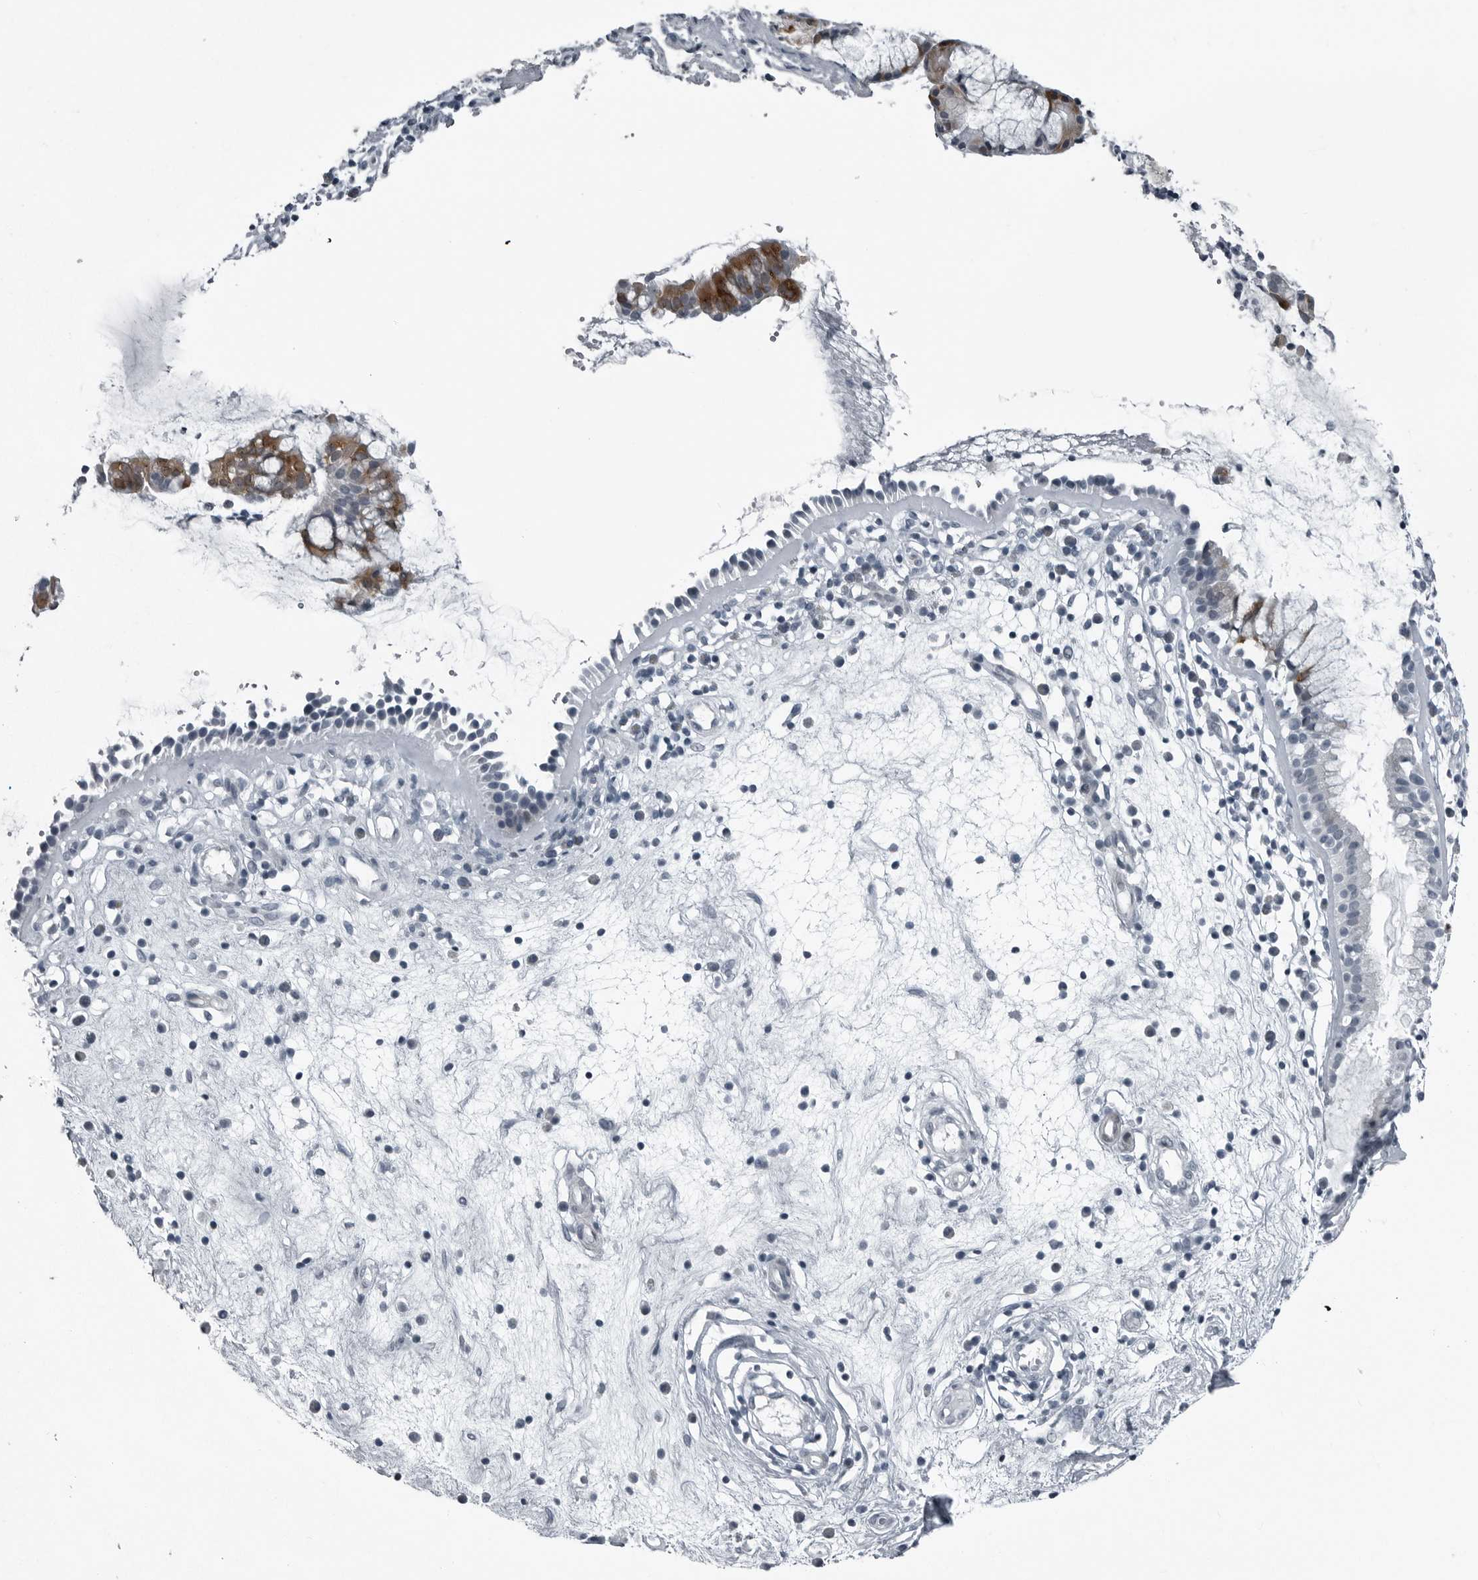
{"staining": {"intensity": "moderate", "quantity": "25%-75%", "location": "cytoplasmic/membranous"}, "tissue": "nasopharynx", "cell_type": "Respiratory epithelial cells", "image_type": "normal", "snomed": [{"axis": "morphology", "description": "Normal tissue, NOS"}, {"axis": "topography", "description": "Nasopharynx"}], "caption": "IHC of unremarkable nasopharynx displays medium levels of moderate cytoplasmic/membranous positivity in about 25%-75% of respiratory epithelial cells.", "gene": "DNAAF11", "patient": {"sex": "female", "age": 39}}